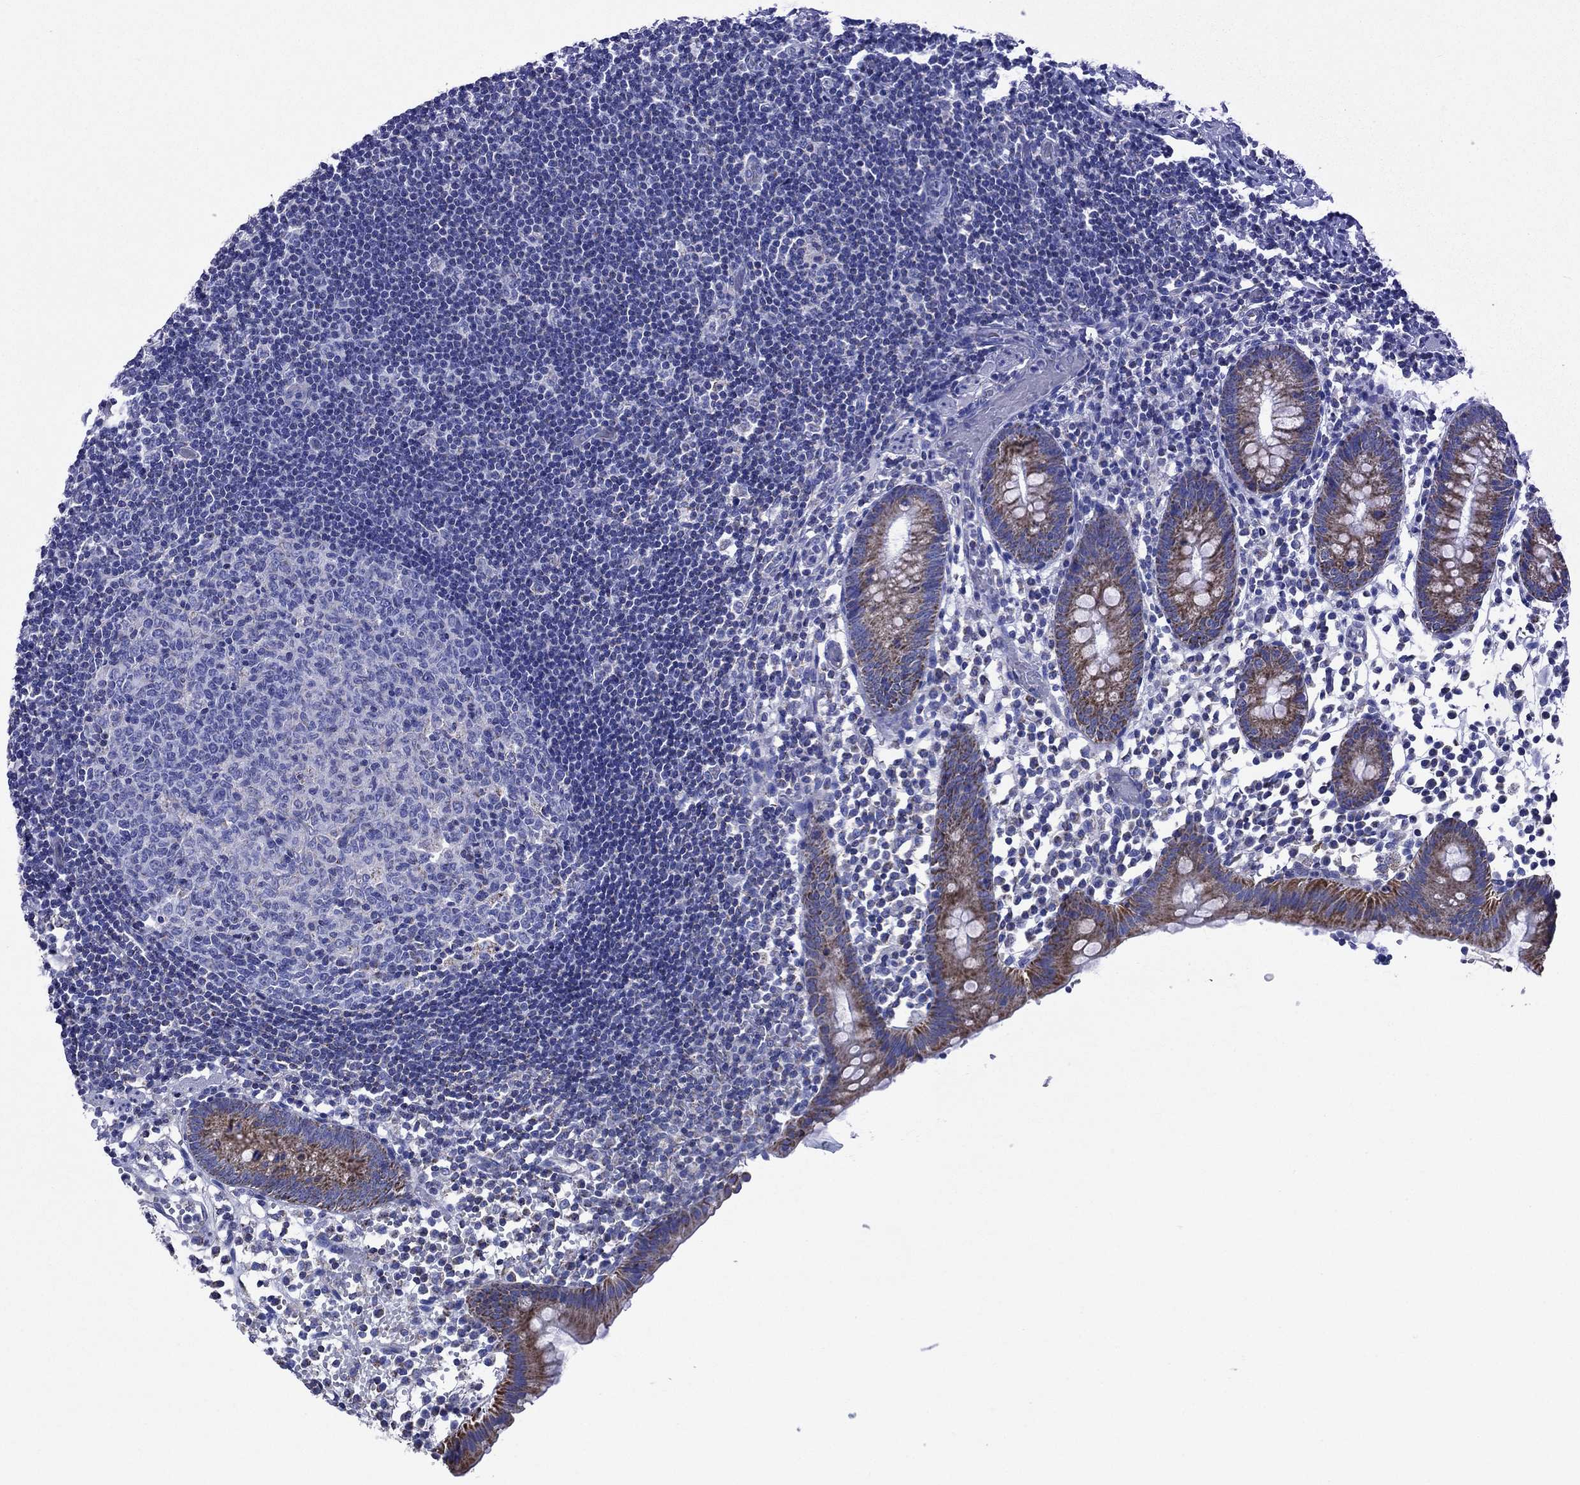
{"staining": {"intensity": "strong", "quantity": "<25%", "location": "cytoplasmic/membranous"}, "tissue": "appendix", "cell_type": "Glandular cells", "image_type": "normal", "snomed": [{"axis": "morphology", "description": "Normal tissue, NOS"}, {"axis": "topography", "description": "Appendix"}], "caption": "Glandular cells exhibit medium levels of strong cytoplasmic/membranous staining in about <25% of cells in unremarkable appendix. Using DAB (3,3'-diaminobenzidine) (brown) and hematoxylin (blue) stains, captured at high magnification using brightfield microscopy.", "gene": "ACADSB", "patient": {"sex": "female", "age": 40}}